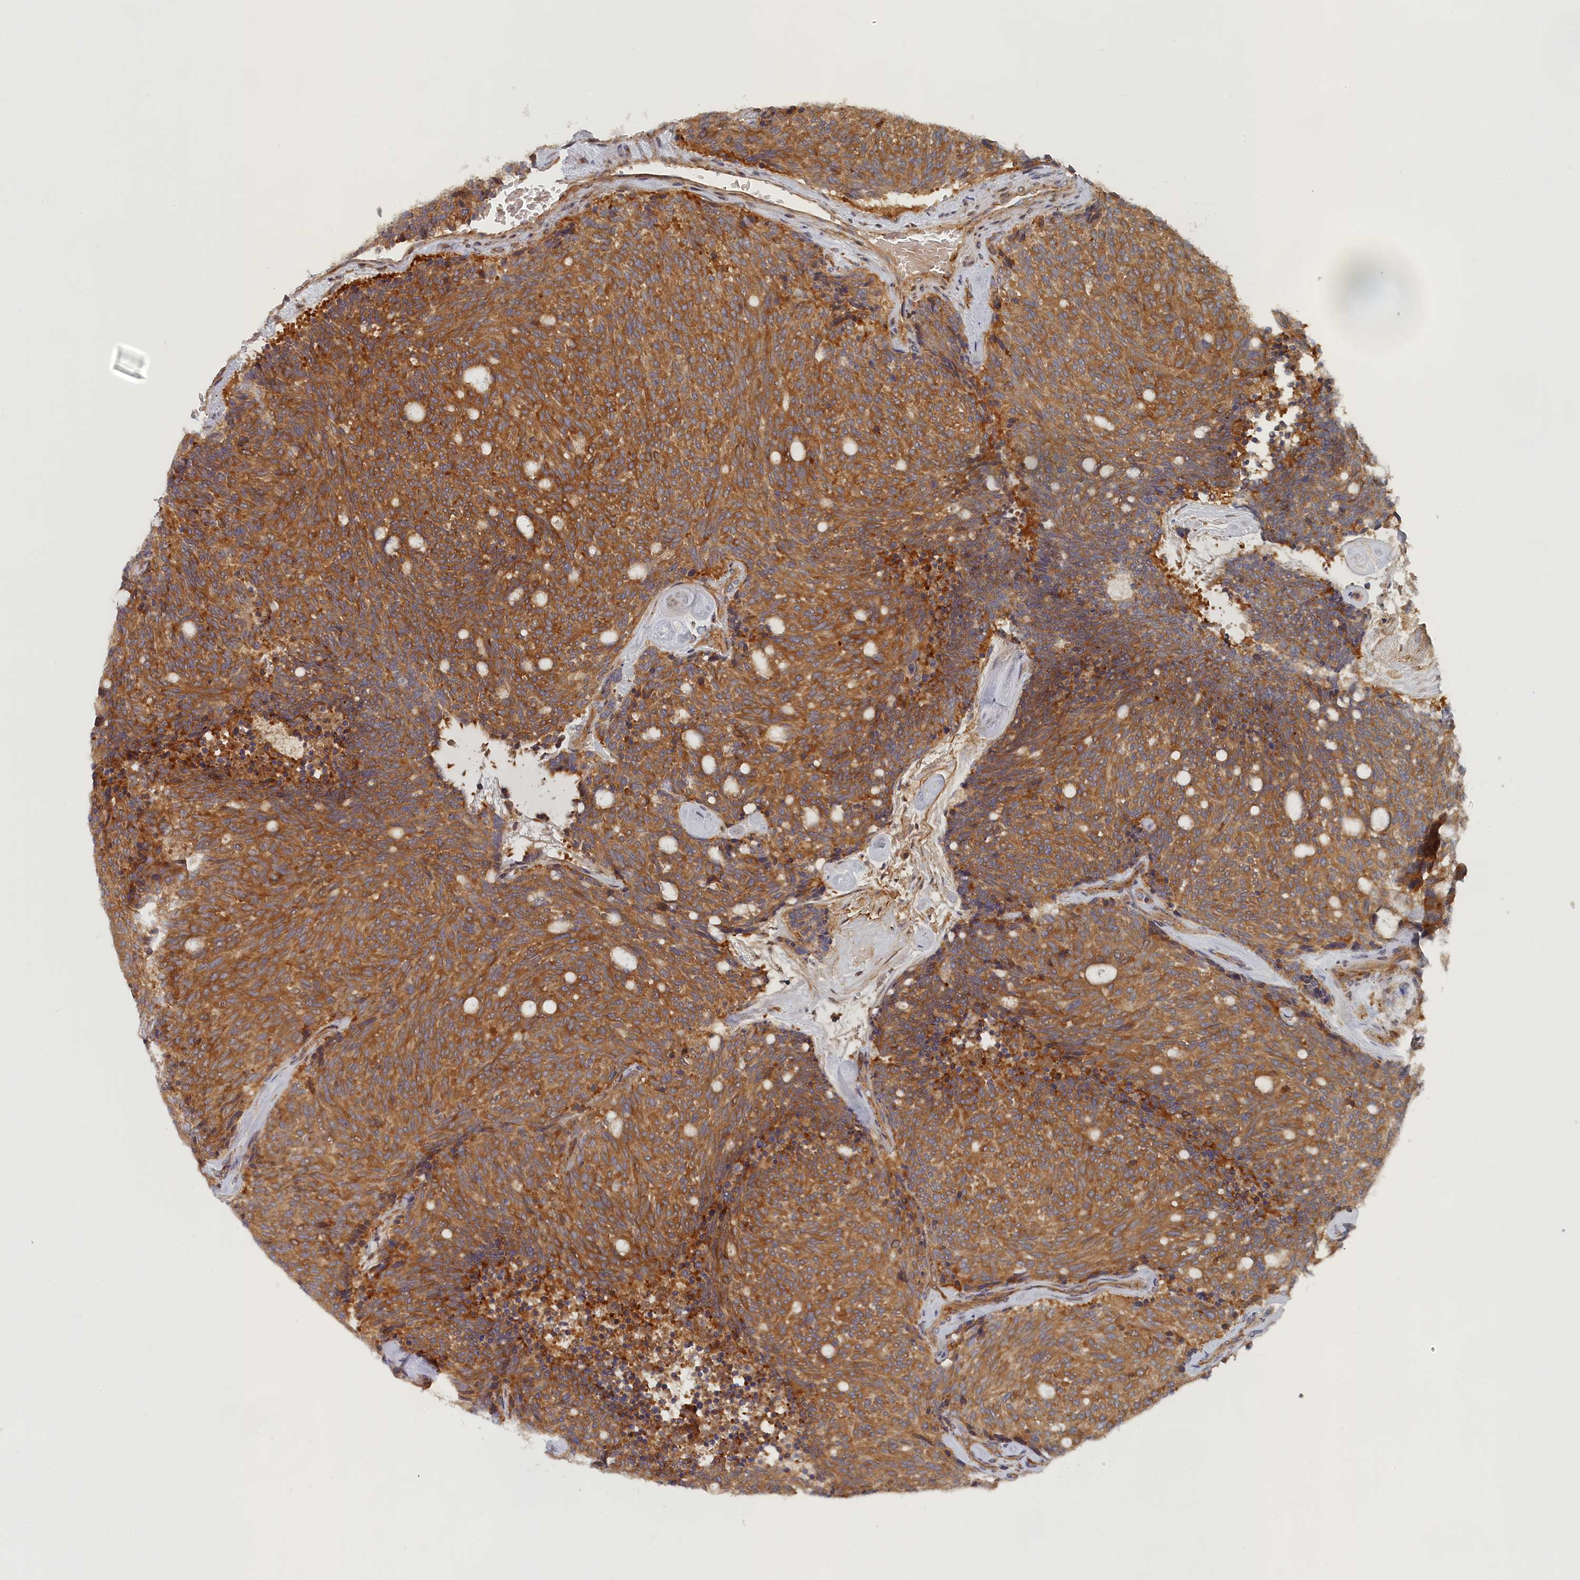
{"staining": {"intensity": "moderate", "quantity": ">75%", "location": "cytoplasmic/membranous"}, "tissue": "carcinoid", "cell_type": "Tumor cells", "image_type": "cancer", "snomed": [{"axis": "morphology", "description": "Carcinoid, malignant, NOS"}, {"axis": "topography", "description": "Pancreas"}], "caption": "Protein expression analysis of carcinoid (malignant) exhibits moderate cytoplasmic/membranous positivity in approximately >75% of tumor cells.", "gene": "TMEM196", "patient": {"sex": "female", "age": 54}}